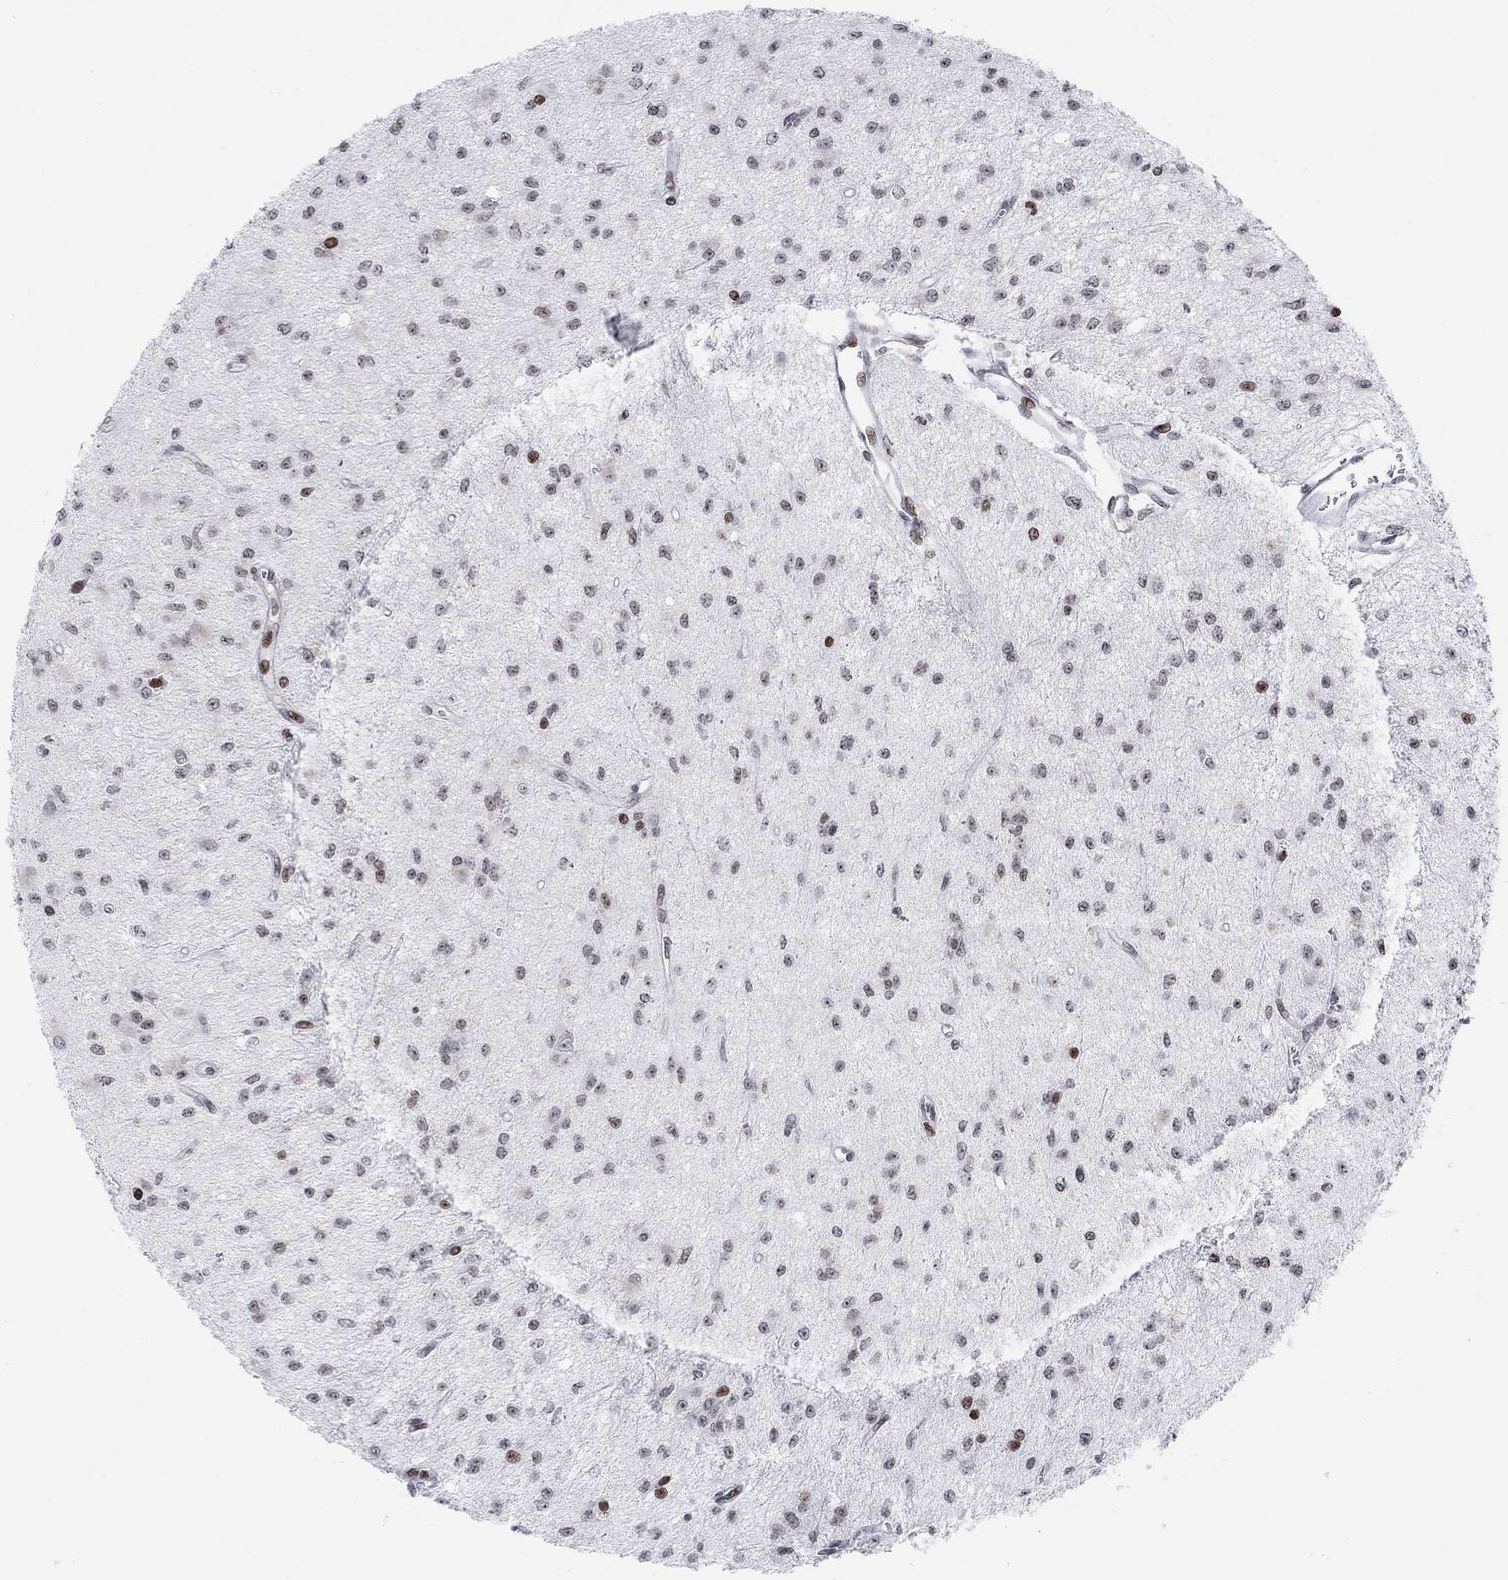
{"staining": {"intensity": "moderate", "quantity": "<25%", "location": "nuclear"}, "tissue": "glioma", "cell_type": "Tumor cells", "image_type": "cancer", "snomed": [{"axis": "morphology", "description": "Glioma, malignant, Low grade"}, {"axis": "topography", "description": "Brain"}], "caption": "About <25% of tumor cells in human malignant glioma (low-grade) exhibit moderate nuclear protein staining as visualized by brown immunohistochemical staining.", "gene": "ABHD14A", "patient": {"sex": "female", "age": 45}}